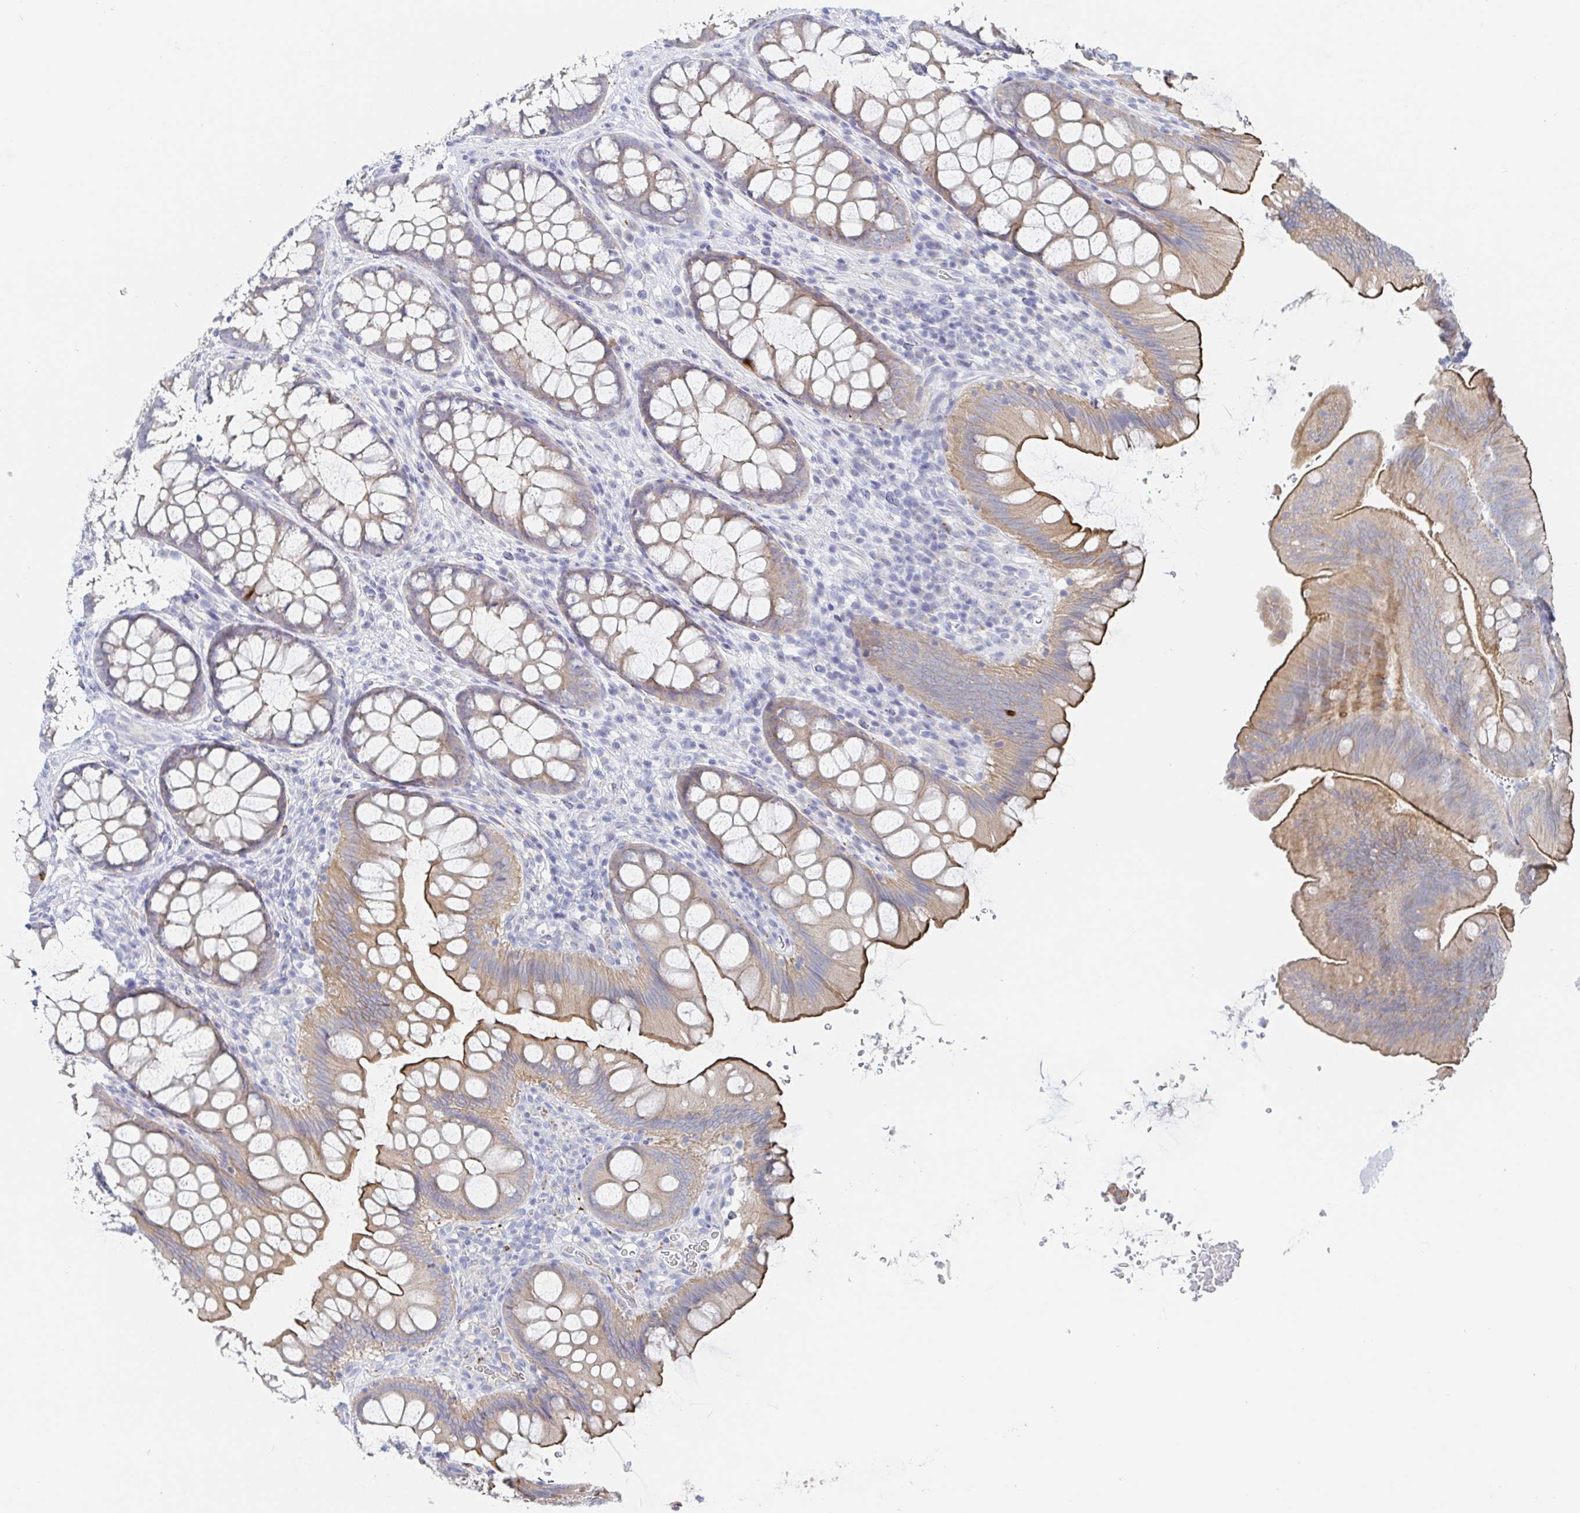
{"staining": {"intensity": "negative", "quantity": "none", "location": "none"}, "tissue": "colon", "cell_type": "Endothelial cells", "image_type": "normal", "snomed": [{"axis": "morphology", "description": "Normal tissue, NOS"}, {"axis": "morphology", "description": "Adenoma, NOS"}, {"axis": "topography", "description": "Soft tissue"}, {"axis": "topography", "description": "Colon"}], "caption": "IHC micrograph of benign colon: human colon stained with DAB reveals no significant protein positivity in endothelial cells.", "gene": "ZNF100", "patient": {"sex": "male", "age": 47}}